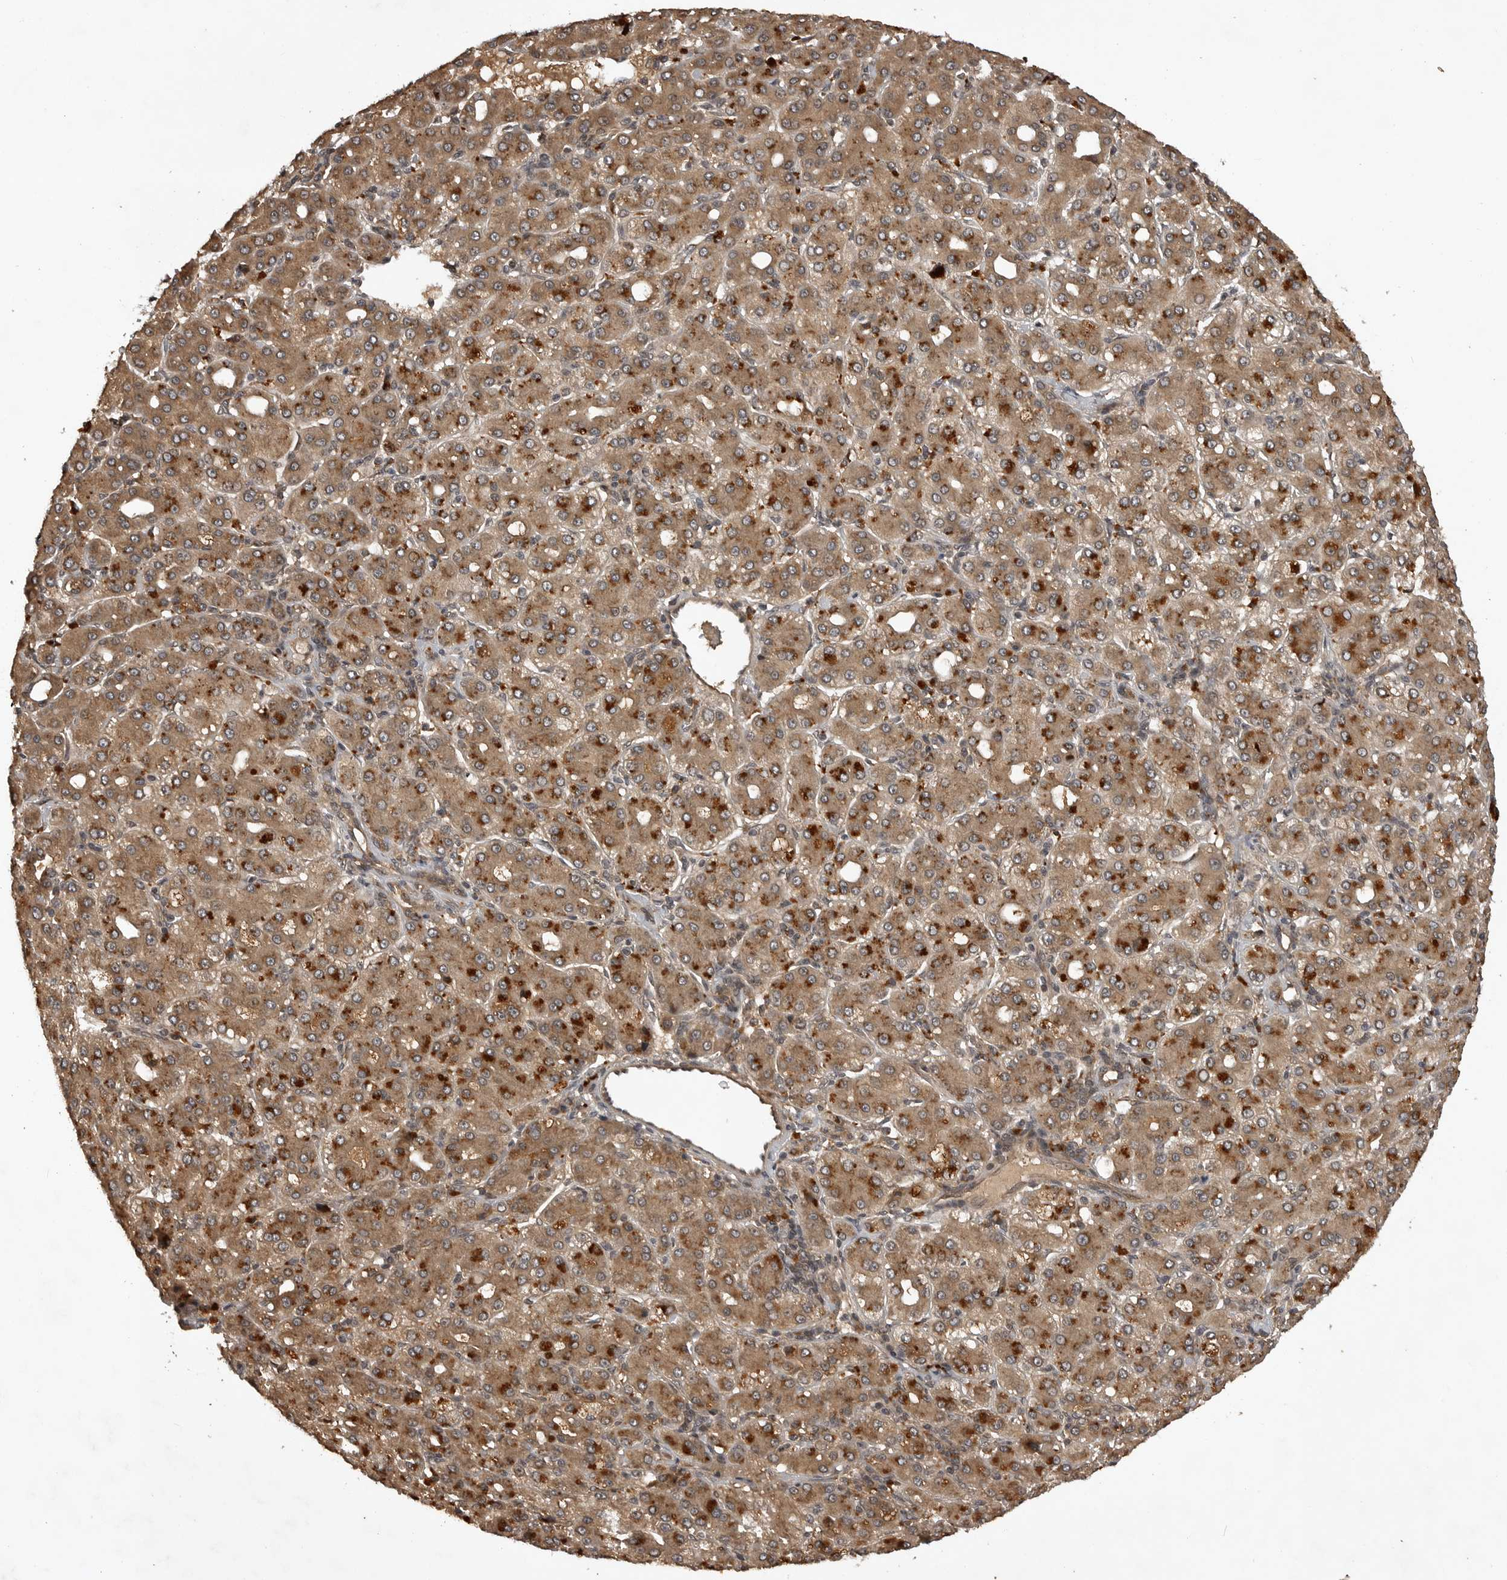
{"staining": {"intensity": "moderate", "quantity": ">75%", "location": "cytoplasmic/membranous"}, "tissue": "liver cancer", "cell_type": "Tumor cells", "image_type": "cancer", "snomed": [{"axis": "morphology", "description": "Carcinoma, Hepatocellular, NOS"}, {"axis": "topography", "description": "Liver"}], "caption": "Immunohistochemistry staining of liver cancer (hepatocellular carcinoma), which shows medium levels of moderate cytoplasmic/membranous staining in about >75% of tumor cells indicating moderate cytoplasmic/membranous protein expression. The staining was performed using DAB (3,3'-diaminobenzidine) (brown) for protein detection and nuclei were counterstained in hematoxylin (blue).", "gene": "AKAP7", "patient": {"sex": "male", "age": 65}}